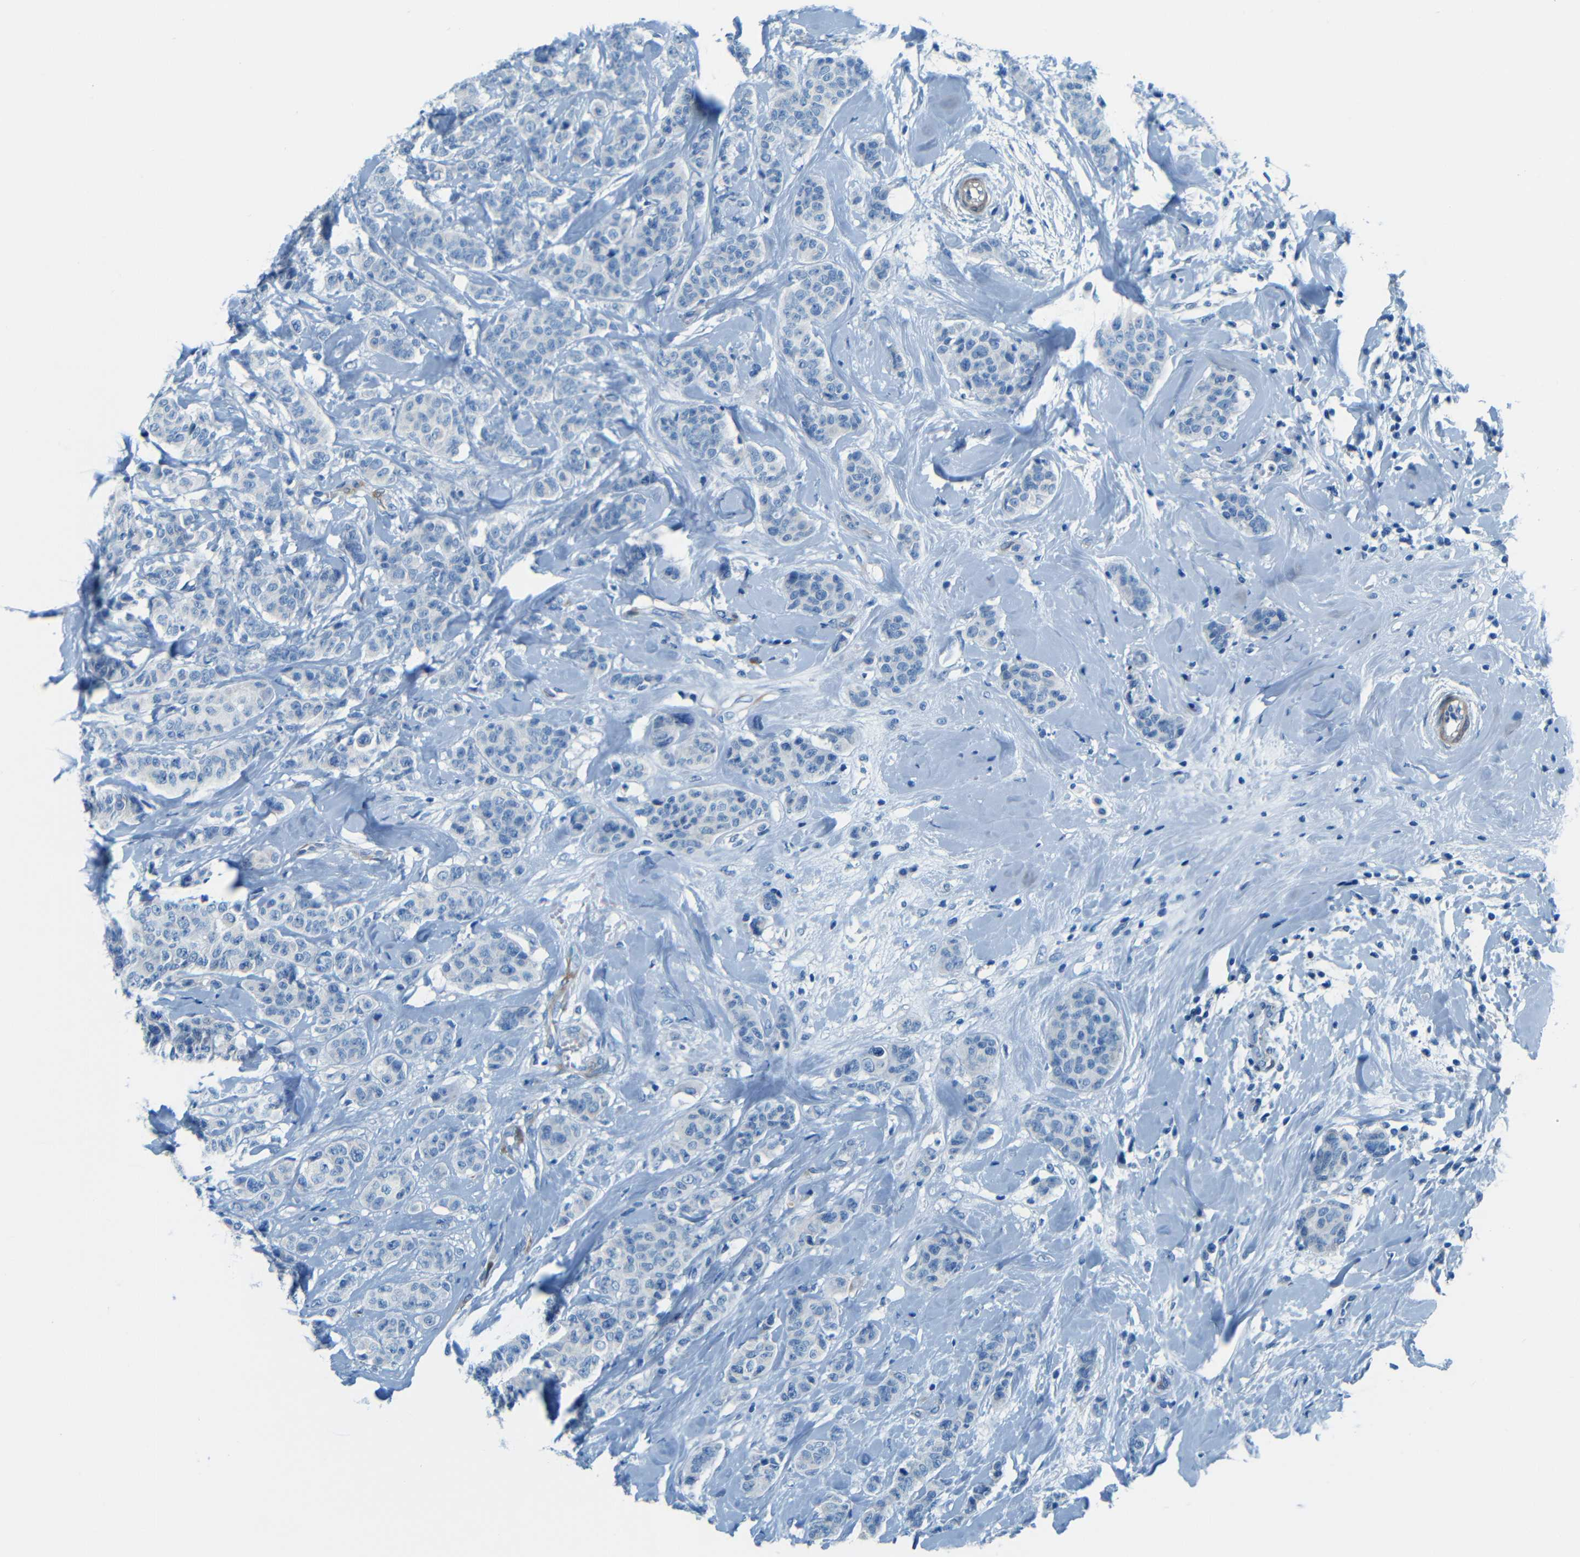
{"staining": {"intensity": "negative", "quantity": "none", "location": "none"}, "tissue": "breast cancer", "cell_type": "Tumor cells", "image_type": "cancer", "snomed": [{"axis": "morphology", "description": "Normal tissue, NOS"}, {"axis": "morphology", "description": "Duct carcinoma"}, {"axis": "topography", "description": "Breast"}], "caption": "An IHC image of invasive ductal carcinoma (breast) is shown. There is no staining in tumor cells of invasive ductal carcinoma (breast).", "gene": "MAP2", "patient": {"sex": "female", "age": 40}}